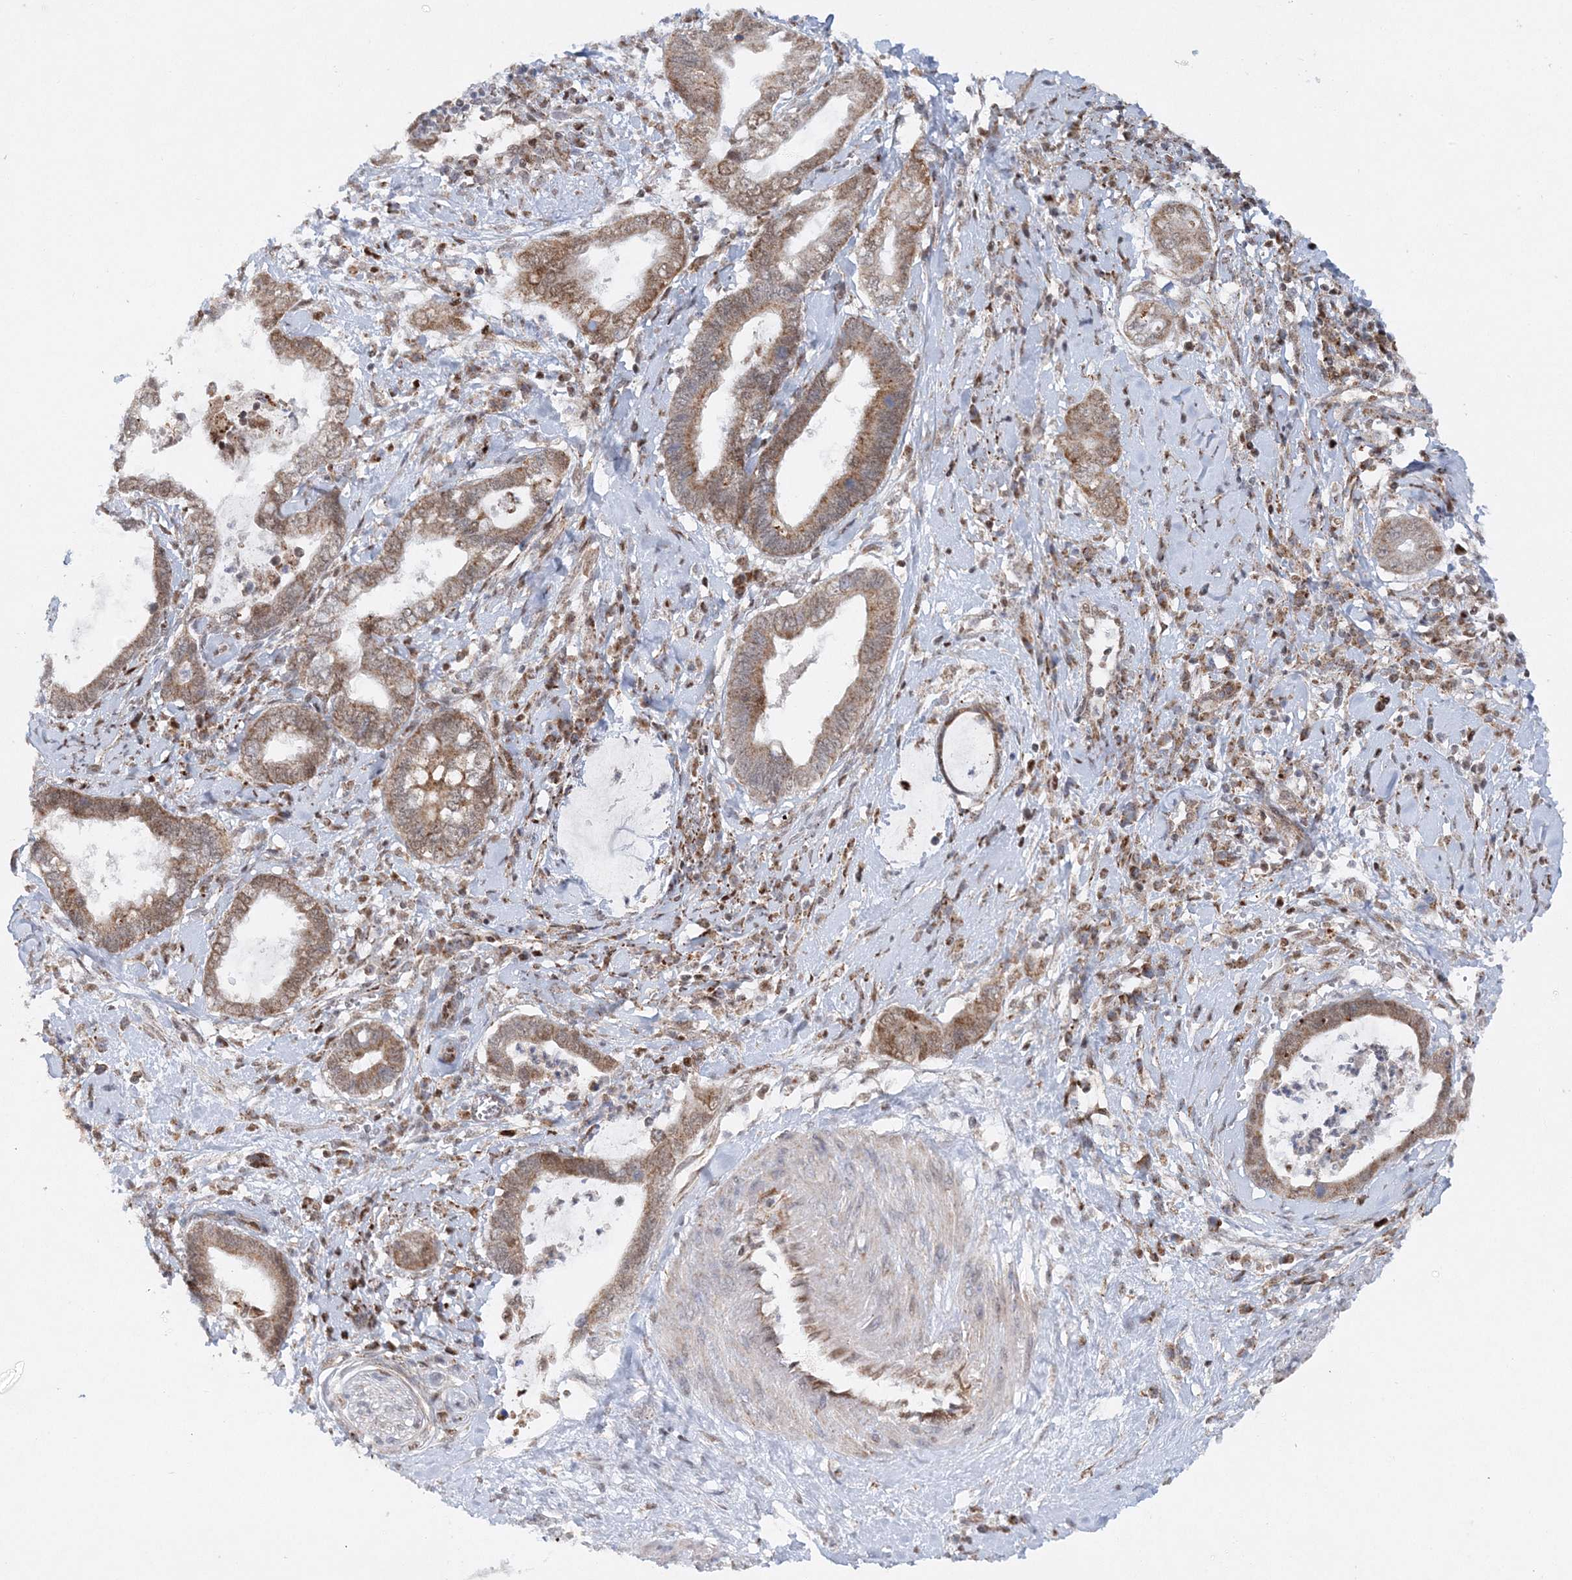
{"staining": {"intensity": "moderate", "quantity": ">75%", "location": "cytoplasmic/membranous"}, "tissue": "cervical cancer", "cell_type": "Tumor cells", "image_type": "cancer", "snomed": [{"axis": "morphology", "description": "Adenocarcinoma, NOS"}, {"axis": "topography", "description": "Cervix"}], "caption": "Human cervical adenocarcinoma stained with a protein marker exhibits moderate staining in tumor cells.", "gene": "RAB11FIP2", "patient": {"sex": "female", "age": 44}}